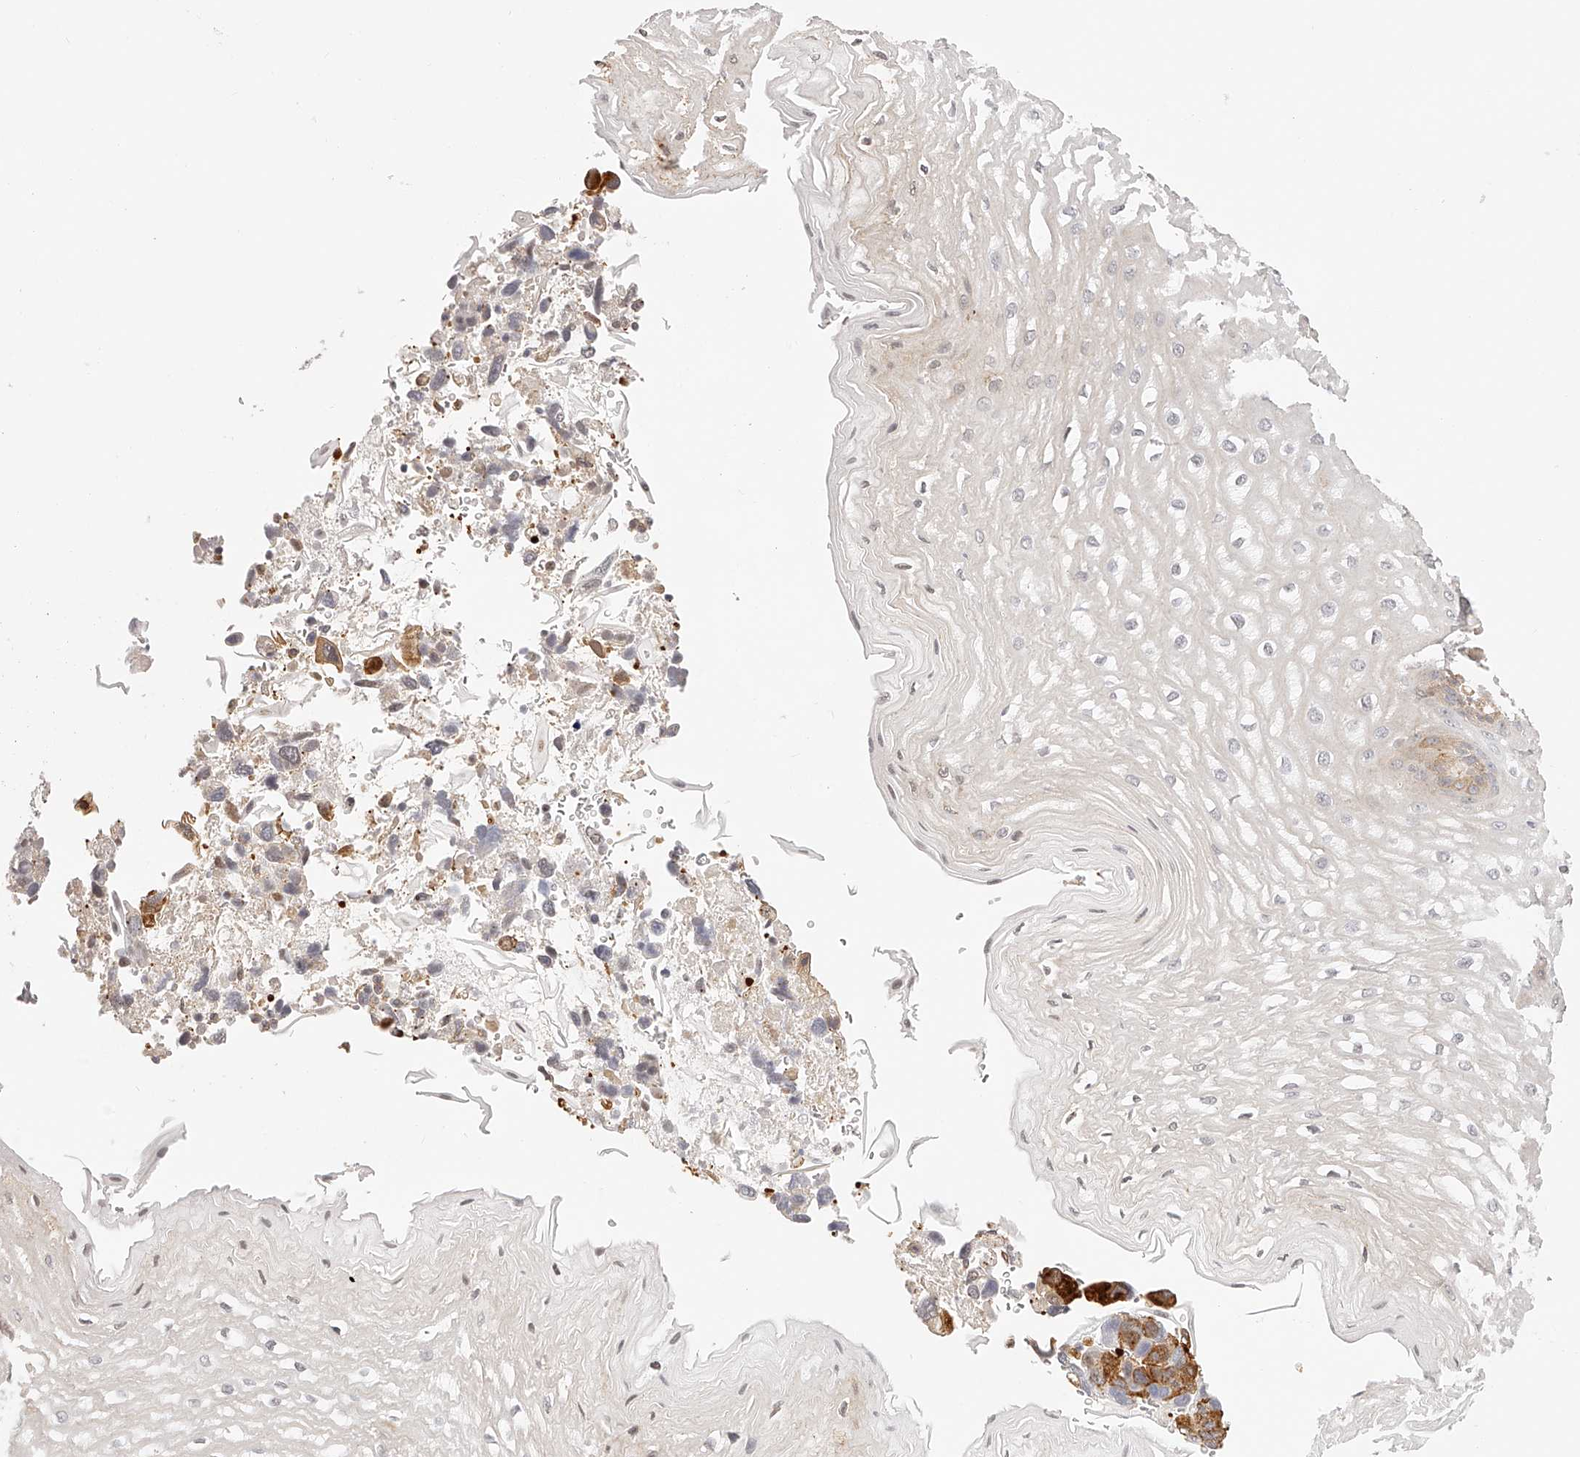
{"staining": {"intensity": "weak", "quantity": "<25%", "location": "cytoplasmic/membranous"}, "tissue": "esophagus", "cell_type": "Squamous epithelial cells", "image_type": "normal", "snomed": [{"axis": "morphology", "description": "Normal tissue, NOS"}, {"axis": "topography", "description": "Esophagus"}], "caption": "Immunohistochemical staining of normal human esophagus displays no significant expression in squamous epithelial cells.", "gene": "SYNC", "patient": {"sex": "male", "age": 54}}